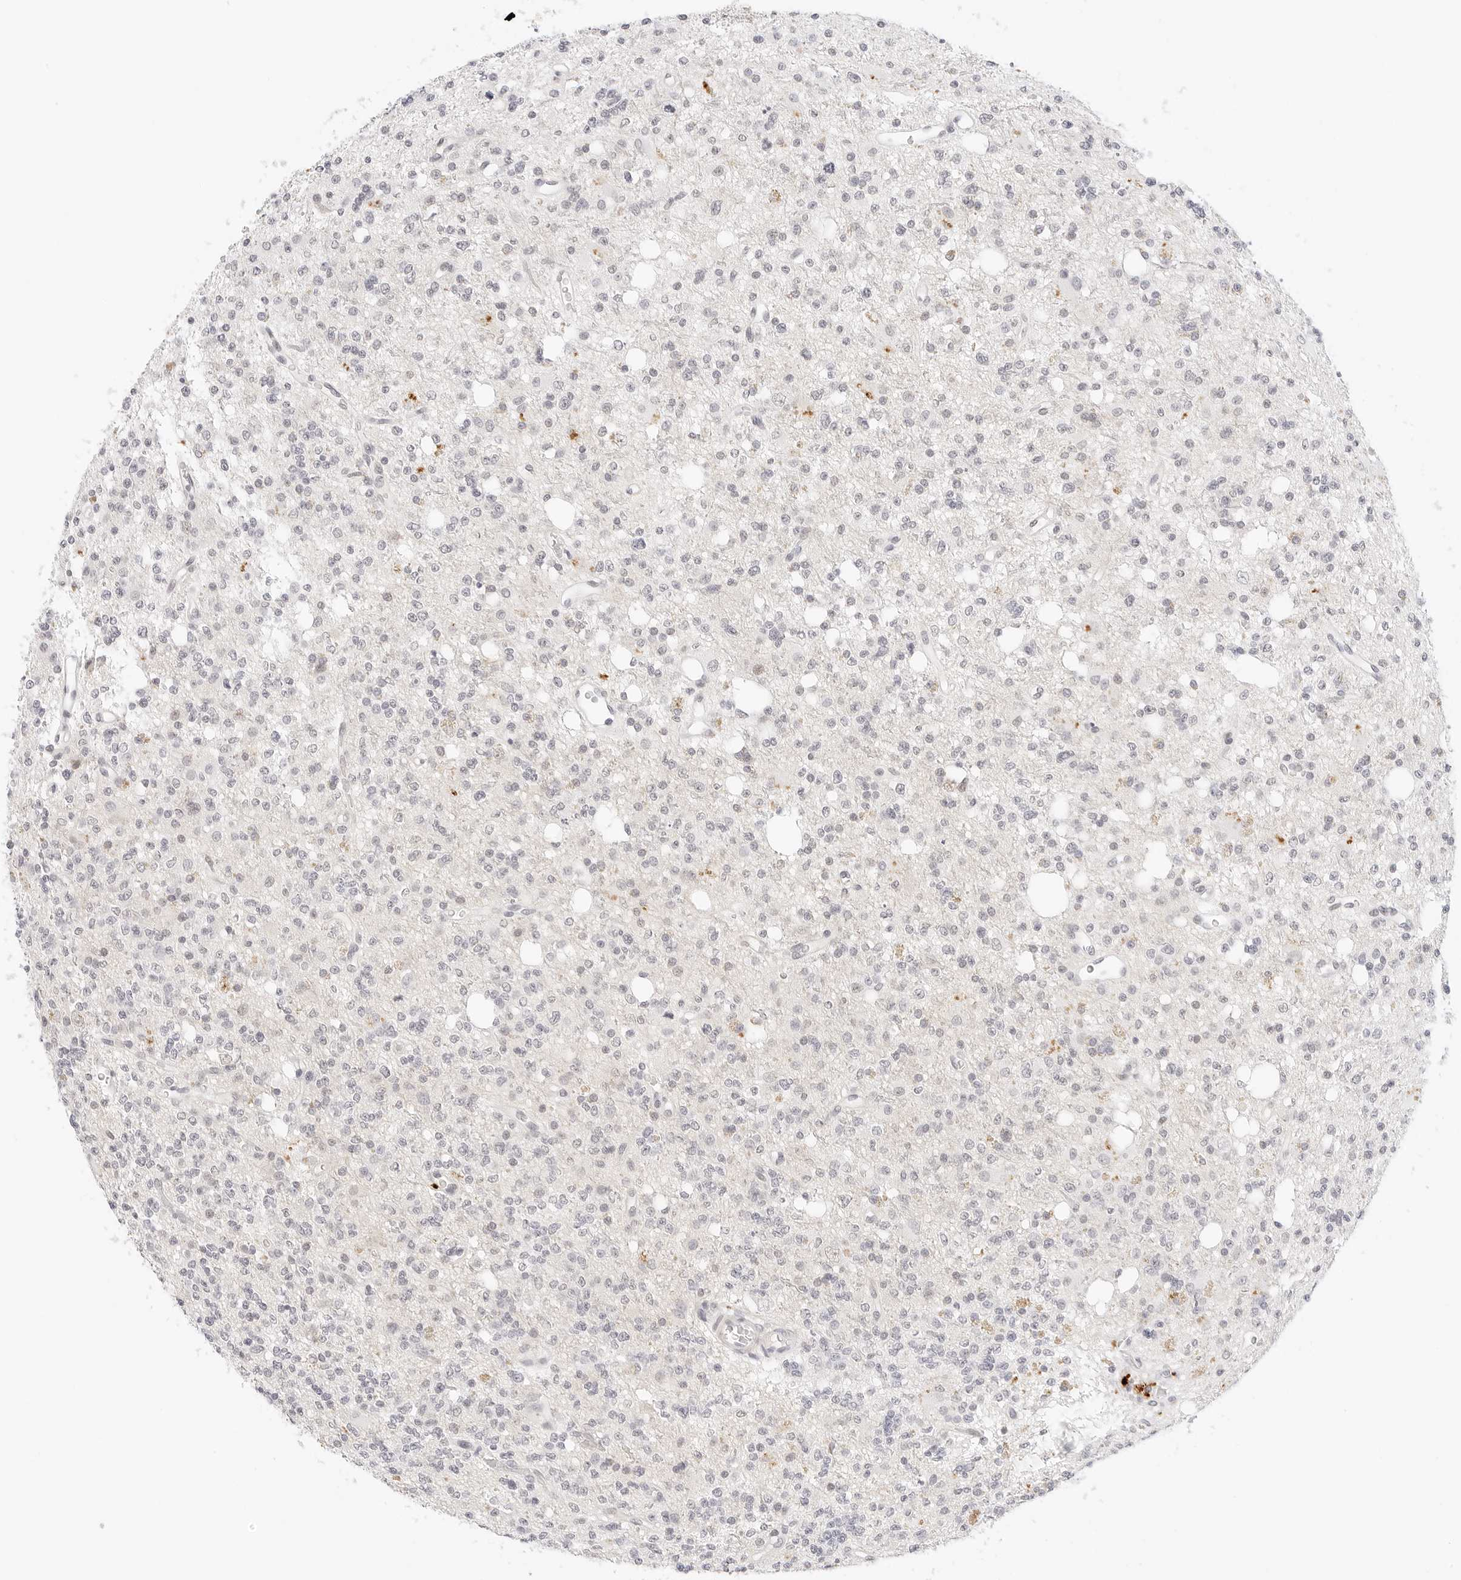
{"staining": {"intensity": "negative", "quantity": "none", "location": "none"}, "tissue": "glioma", "cell_type": "Tumor cells", "image_type": "cancer", "snomed": [{"axis": "morphology", "description": "Glioma, malignant, High grade"}, {"axis": "topography", "description": "Brain"}], "caption": "There is no significant staining in tumor cells of glioma.", "gene": "XKR4", "patient": {"sex": "female", "age": 62}}